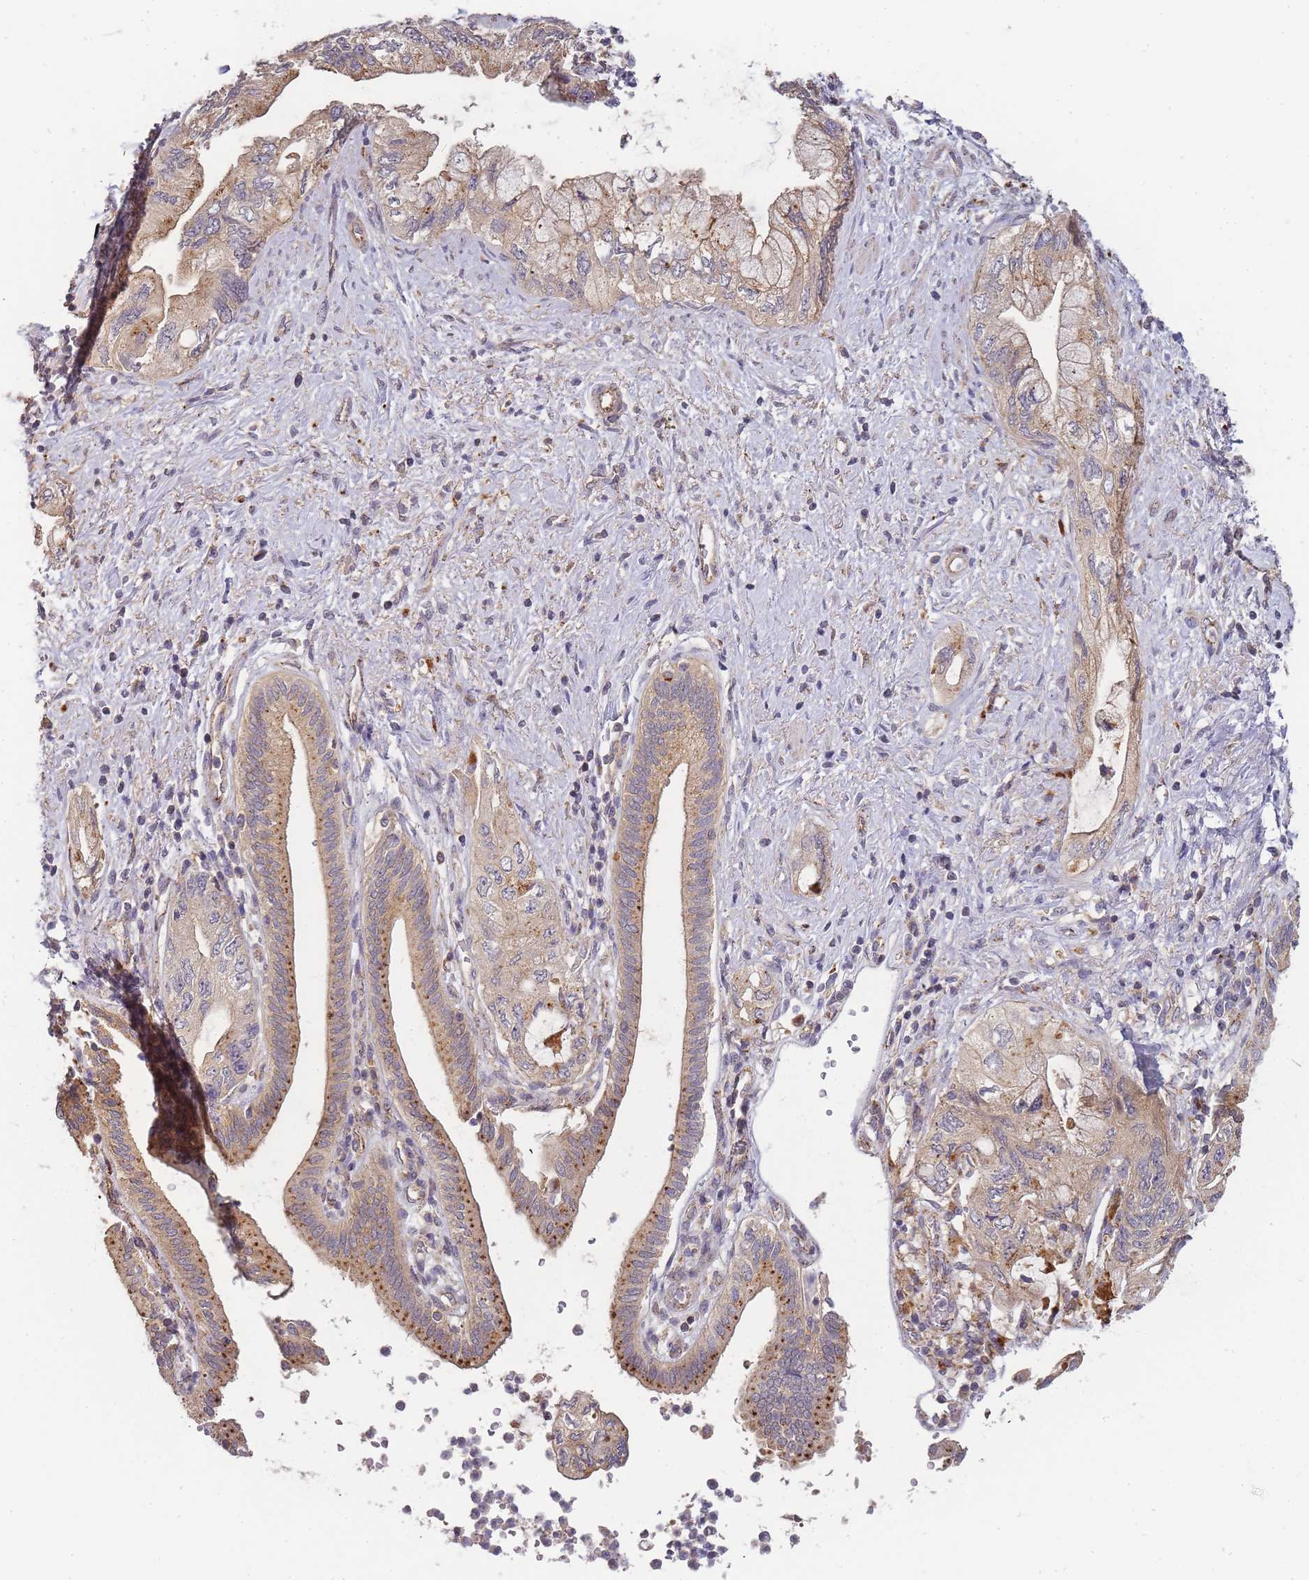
{"staining": {"intensity": "moderate", "quantity": "25%-75%", "location": "cytoplasmic/membranous"}, "tissue": "pancreatic cancer", "cell_type": "Tumor cells", "image_type": "cancer", "snomed": [{"axis": "morphology", "description": "Adenocarcinoma, NOS"}, {"axis": "topography", "description": "Pancreas"}], "caption": "Immunohistochemical staining of human pancreatic cancer demonstrates moderate cytoplasmic/membranous protein positivity in approximately 25%-75% of tumor cells.", "gene": "ATG5", "patient": {"sex": "female", "age": 73}}